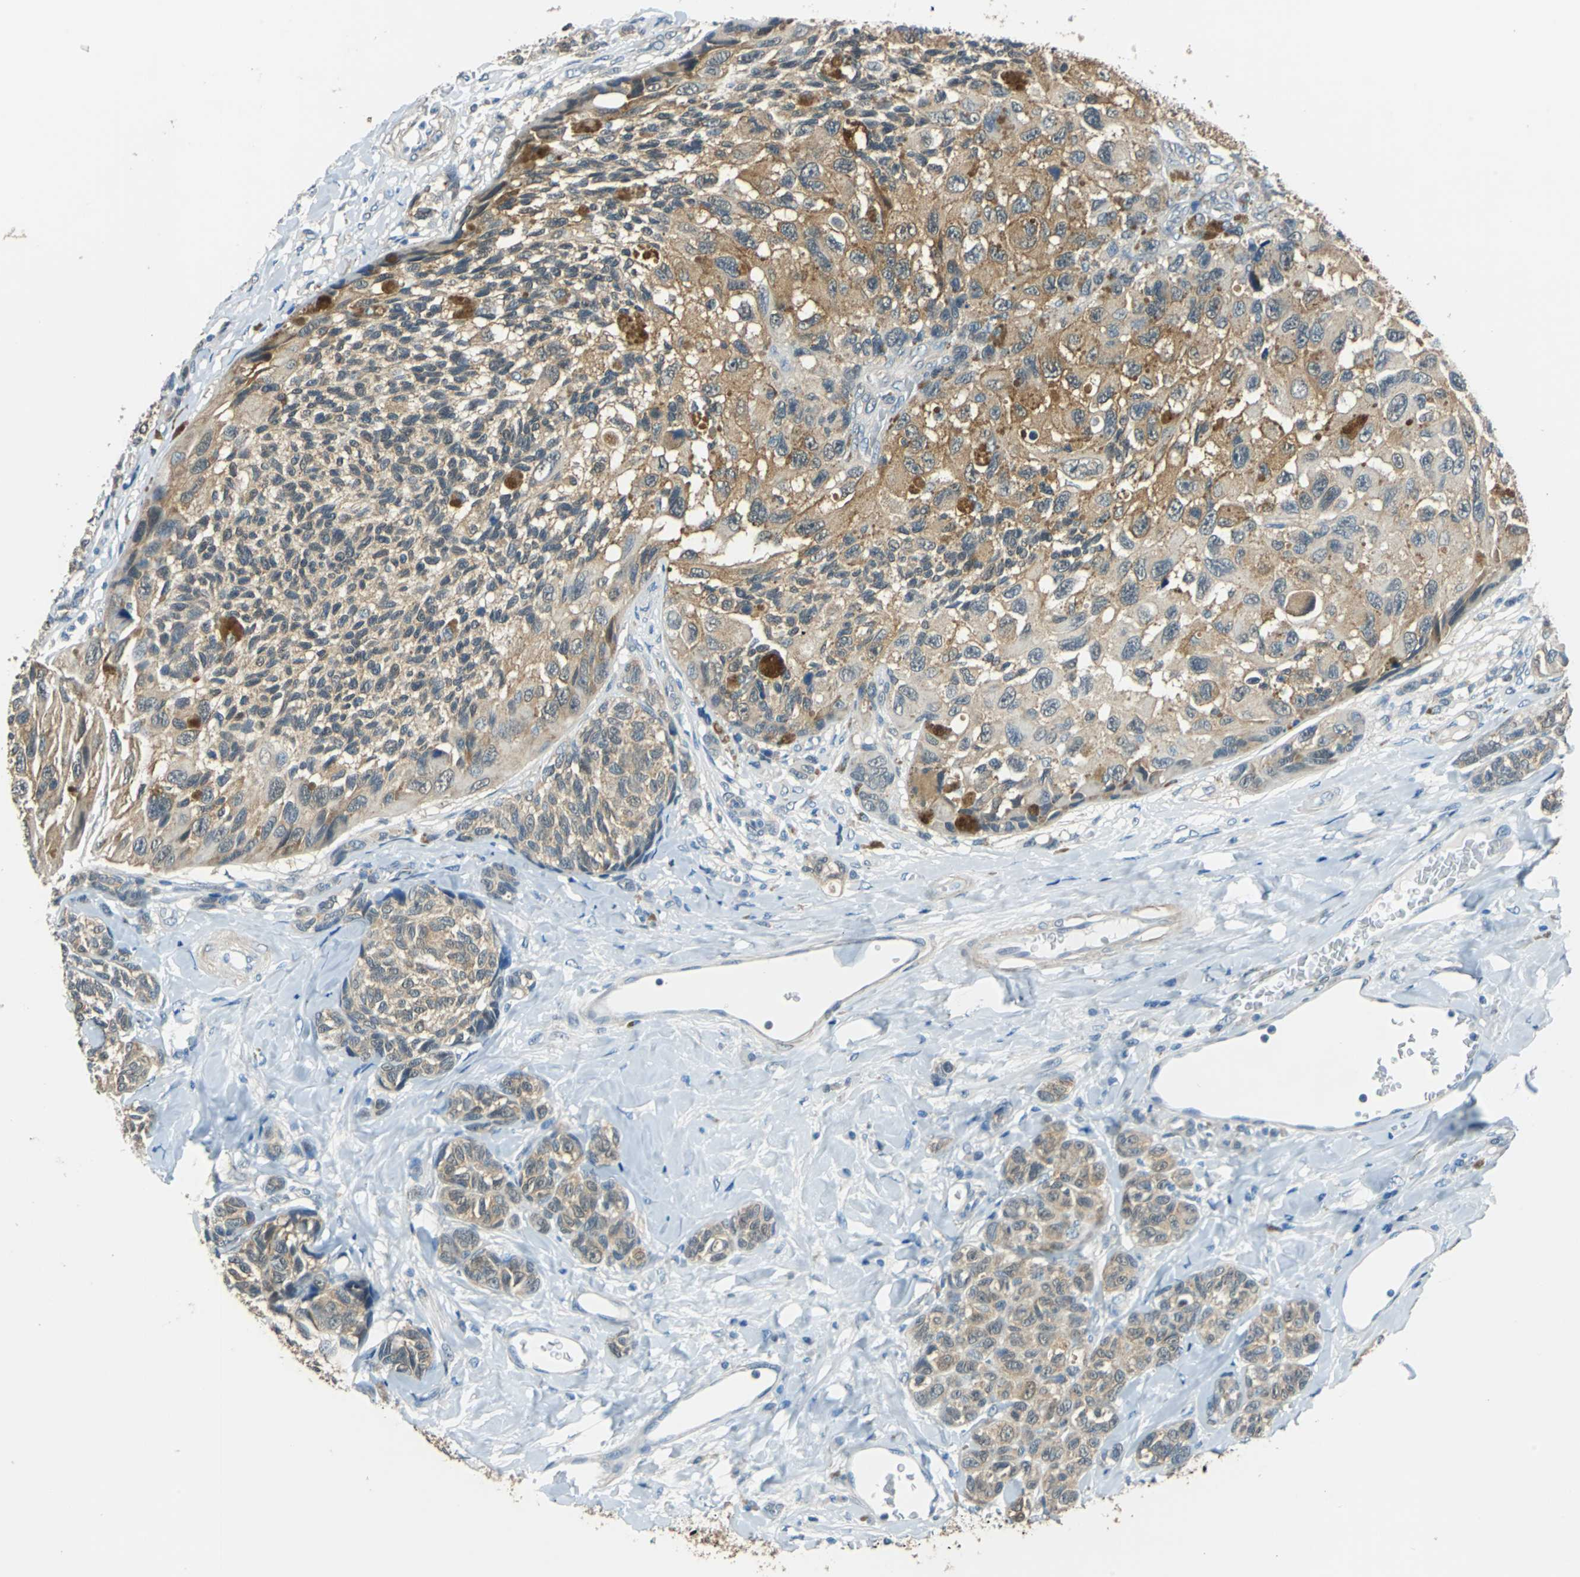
{"staining": {"intensity": "moderate", "quantity": ">75%", "location": "cytoplasmic/membranous"}, "tissue": "melanoma", "cell_type": "Tumor cells", "image_type": "cancer", "snomed": [{"axis": "morphology", "description": "Malignant melanoma, NOS"}, {"axis": "topography", "description": "Skin"}], "caption": "Protein staining by IHC demonstrates moderate cytoplasmic/membranous positivity in approximately >75% of tumor cells in malignant melanoma.", "gene": "FKBP4", "patient": {"sex": "female", "age": 73}}